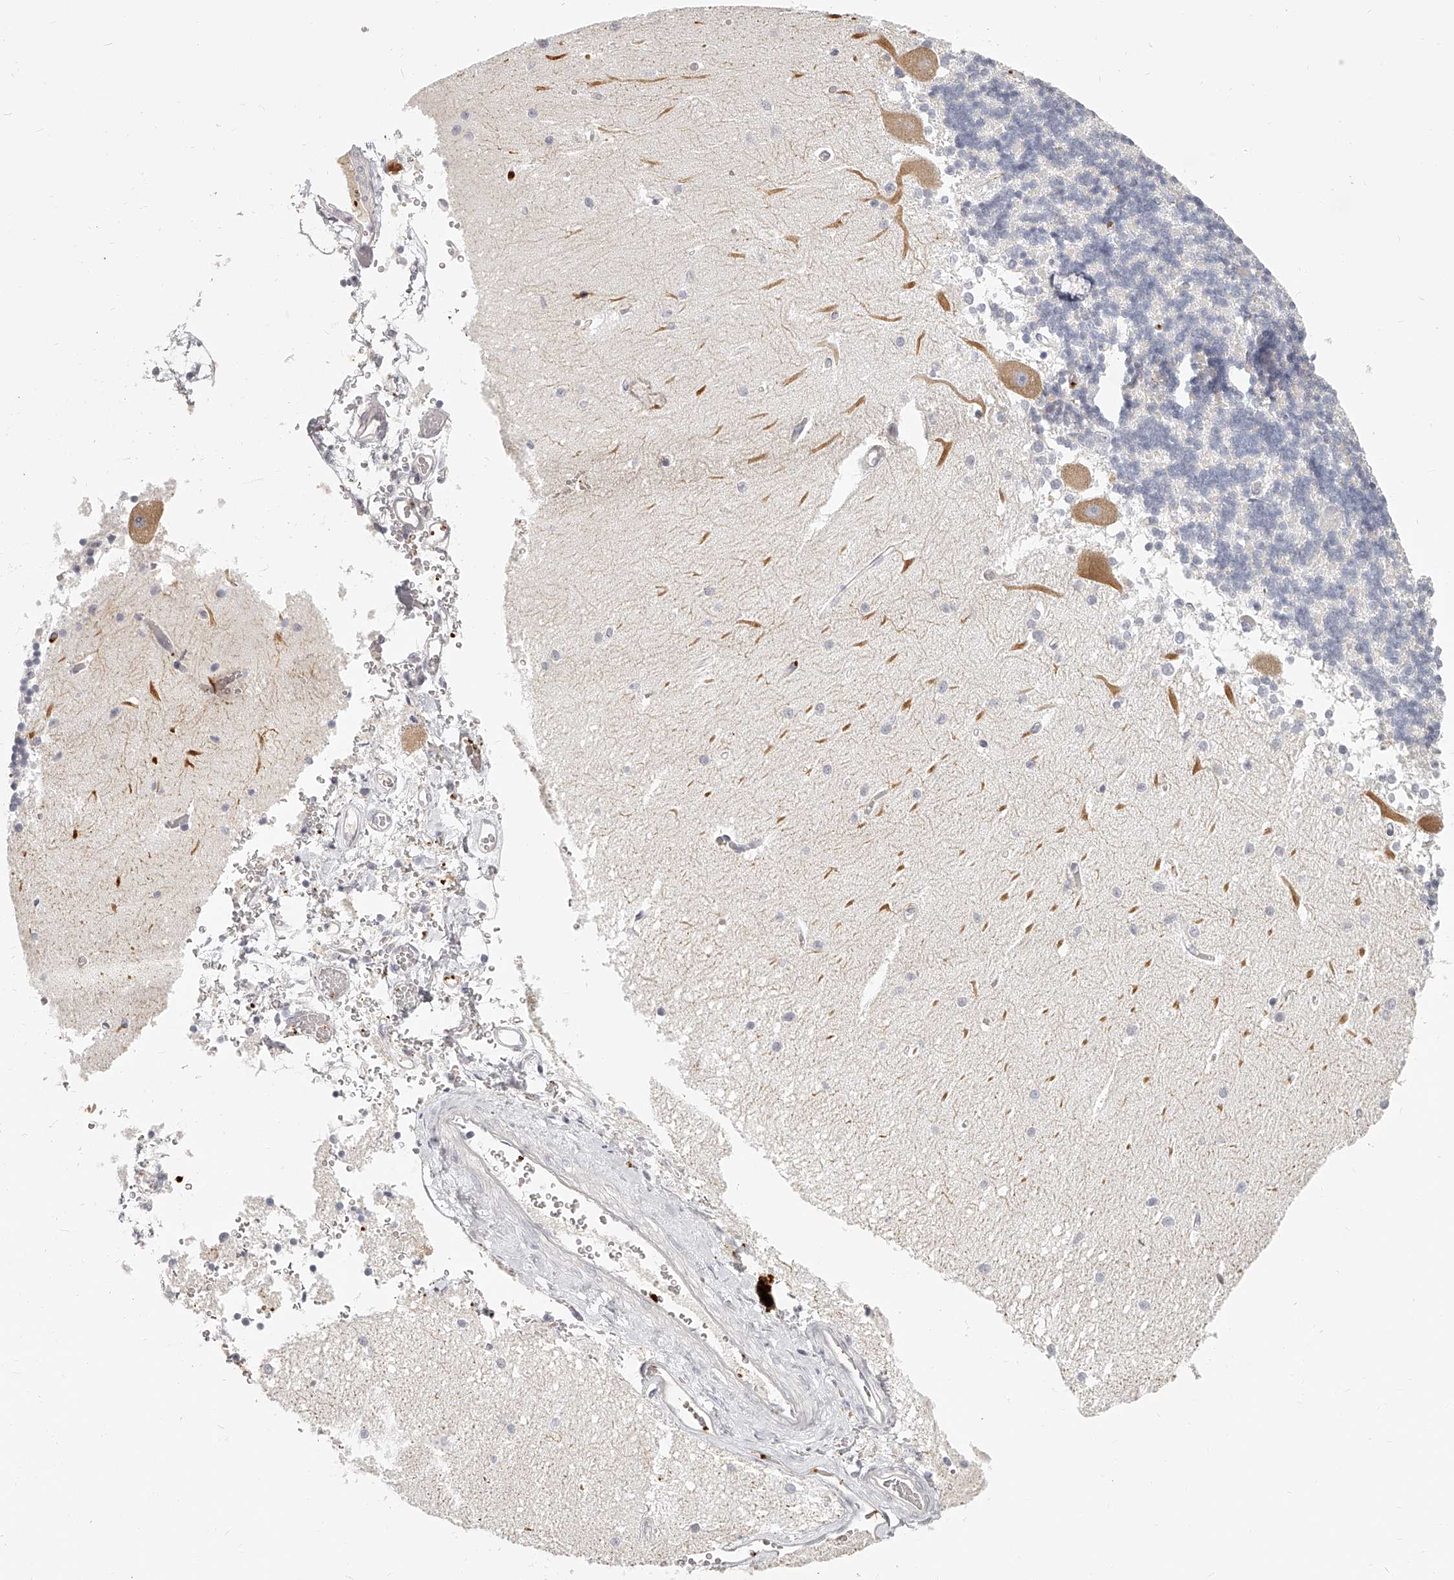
{"staining": {"intensity": "negative", "quantity": "none", "location": "none"}, "tissue": "cerebellum", "cell_type": "Cells in granular layer", "image_type": "normal", "snomed": [{"axis": "morphology", "description": "Normal tissue, NOS"}, {"axis": "topography", "description": "Cerebellum"}], "caption": "The immunohistochemistry image has no significant staining in cells in granular layer of cerebellum. (Stains: DAB (3,3'-diaminobenzidine) IHC with hematoxylin counter stain, Microscopy: brightfield microscopy at high magnification).", "gene": "ITGB3", "patient": {"sex": "male", "age": 37}}